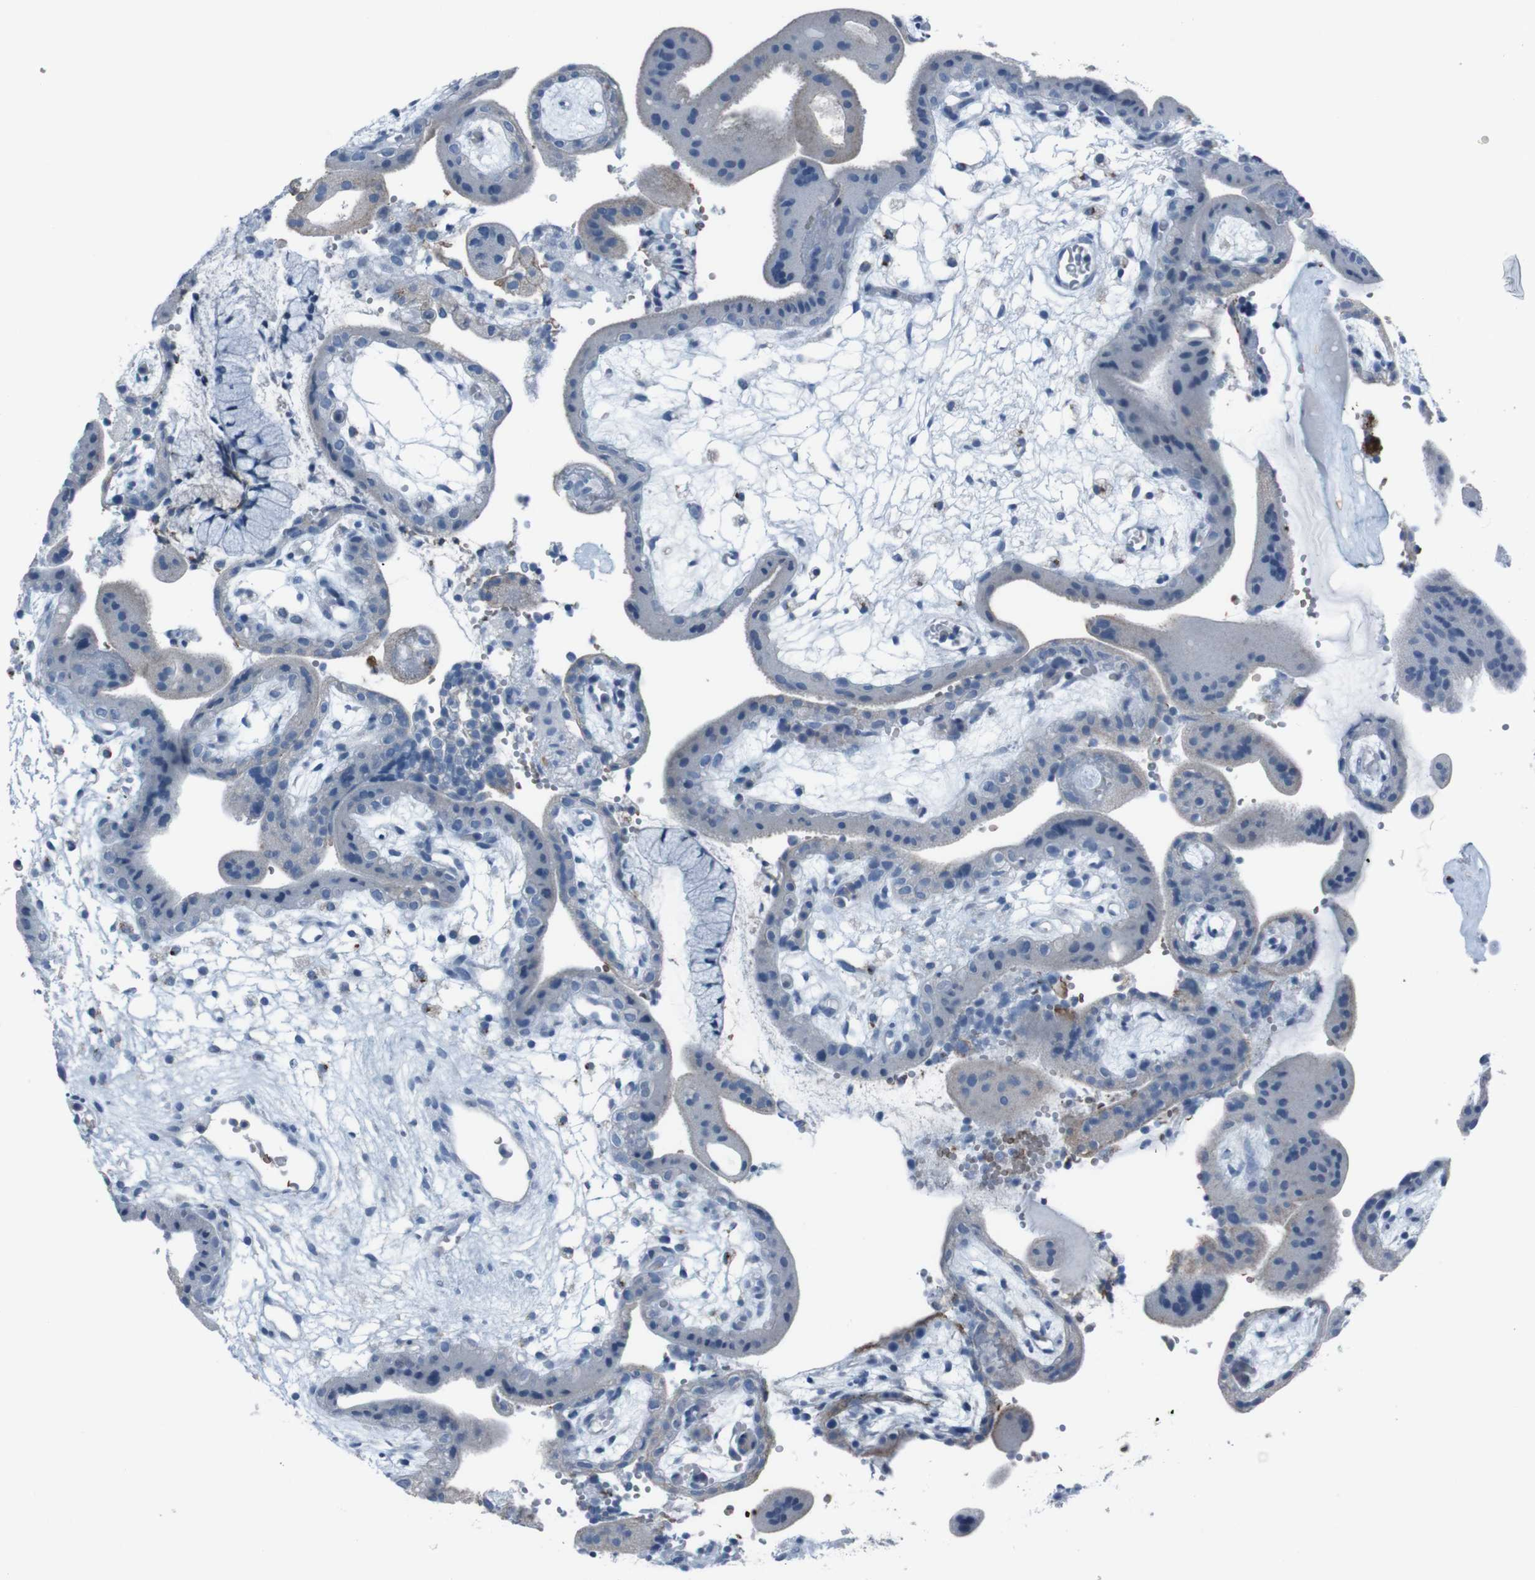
{"staining": {"intensity": "weak", "quantity": "<25%", "location": "cytoplasmic/membranous"}, "tissue": "placenta", "cell_type": "Trophoblastic cells", "image_type": "normal", "snomed": [{"axis": "morphology", "description": "Normal tissue, NOS"}, {"axis": "topography", "description": "Placenta"}], "caption": "Trophoblastic cells show no significant protein expression in benign placenta. Nuclei are stained in blue.", "gene": "ST6GAL1", "patient": {"sex": "female", "age": 18}}